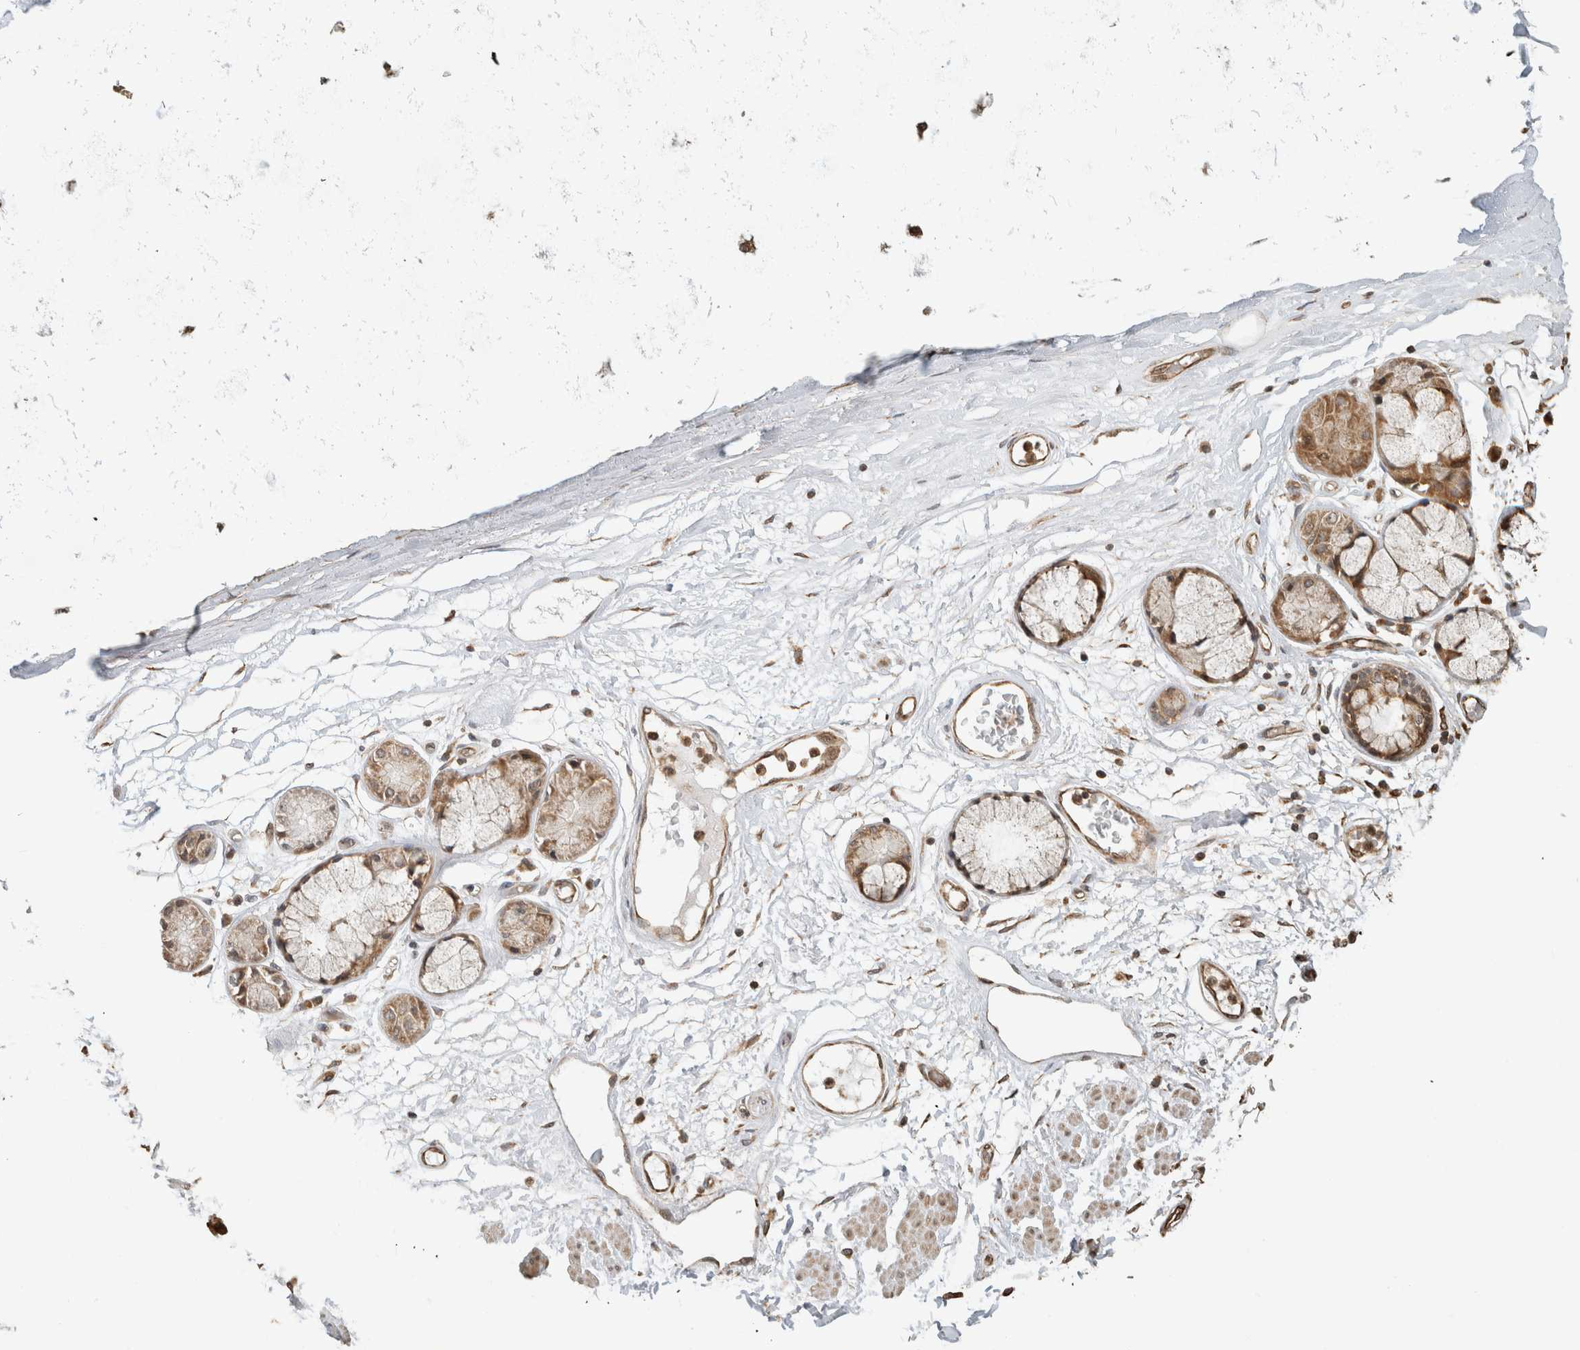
{"staining": {"intensity": "weak", "quantity": ">75%", "location": "cytoplasmic/membranous,nuclear"}, "tissue": "adipose tissue", "cell_type": "Adipocytes", "image_type": "normal", "snomed": [{"axis": "morphology", "description": "Normal tissue, NOS"}, {"axis": "topography", "description": "Bronchus"}], "caption": "Benign adipose tissue exhibits weak cytoplasmic/membranous,nuclear staining in approximately >75% of adipocytes Immunohistochemistry stains the protein in brown and the nuclei are stained blue..", "gene": "GINS4", "patient": {"sex": "male", "age": 66}}